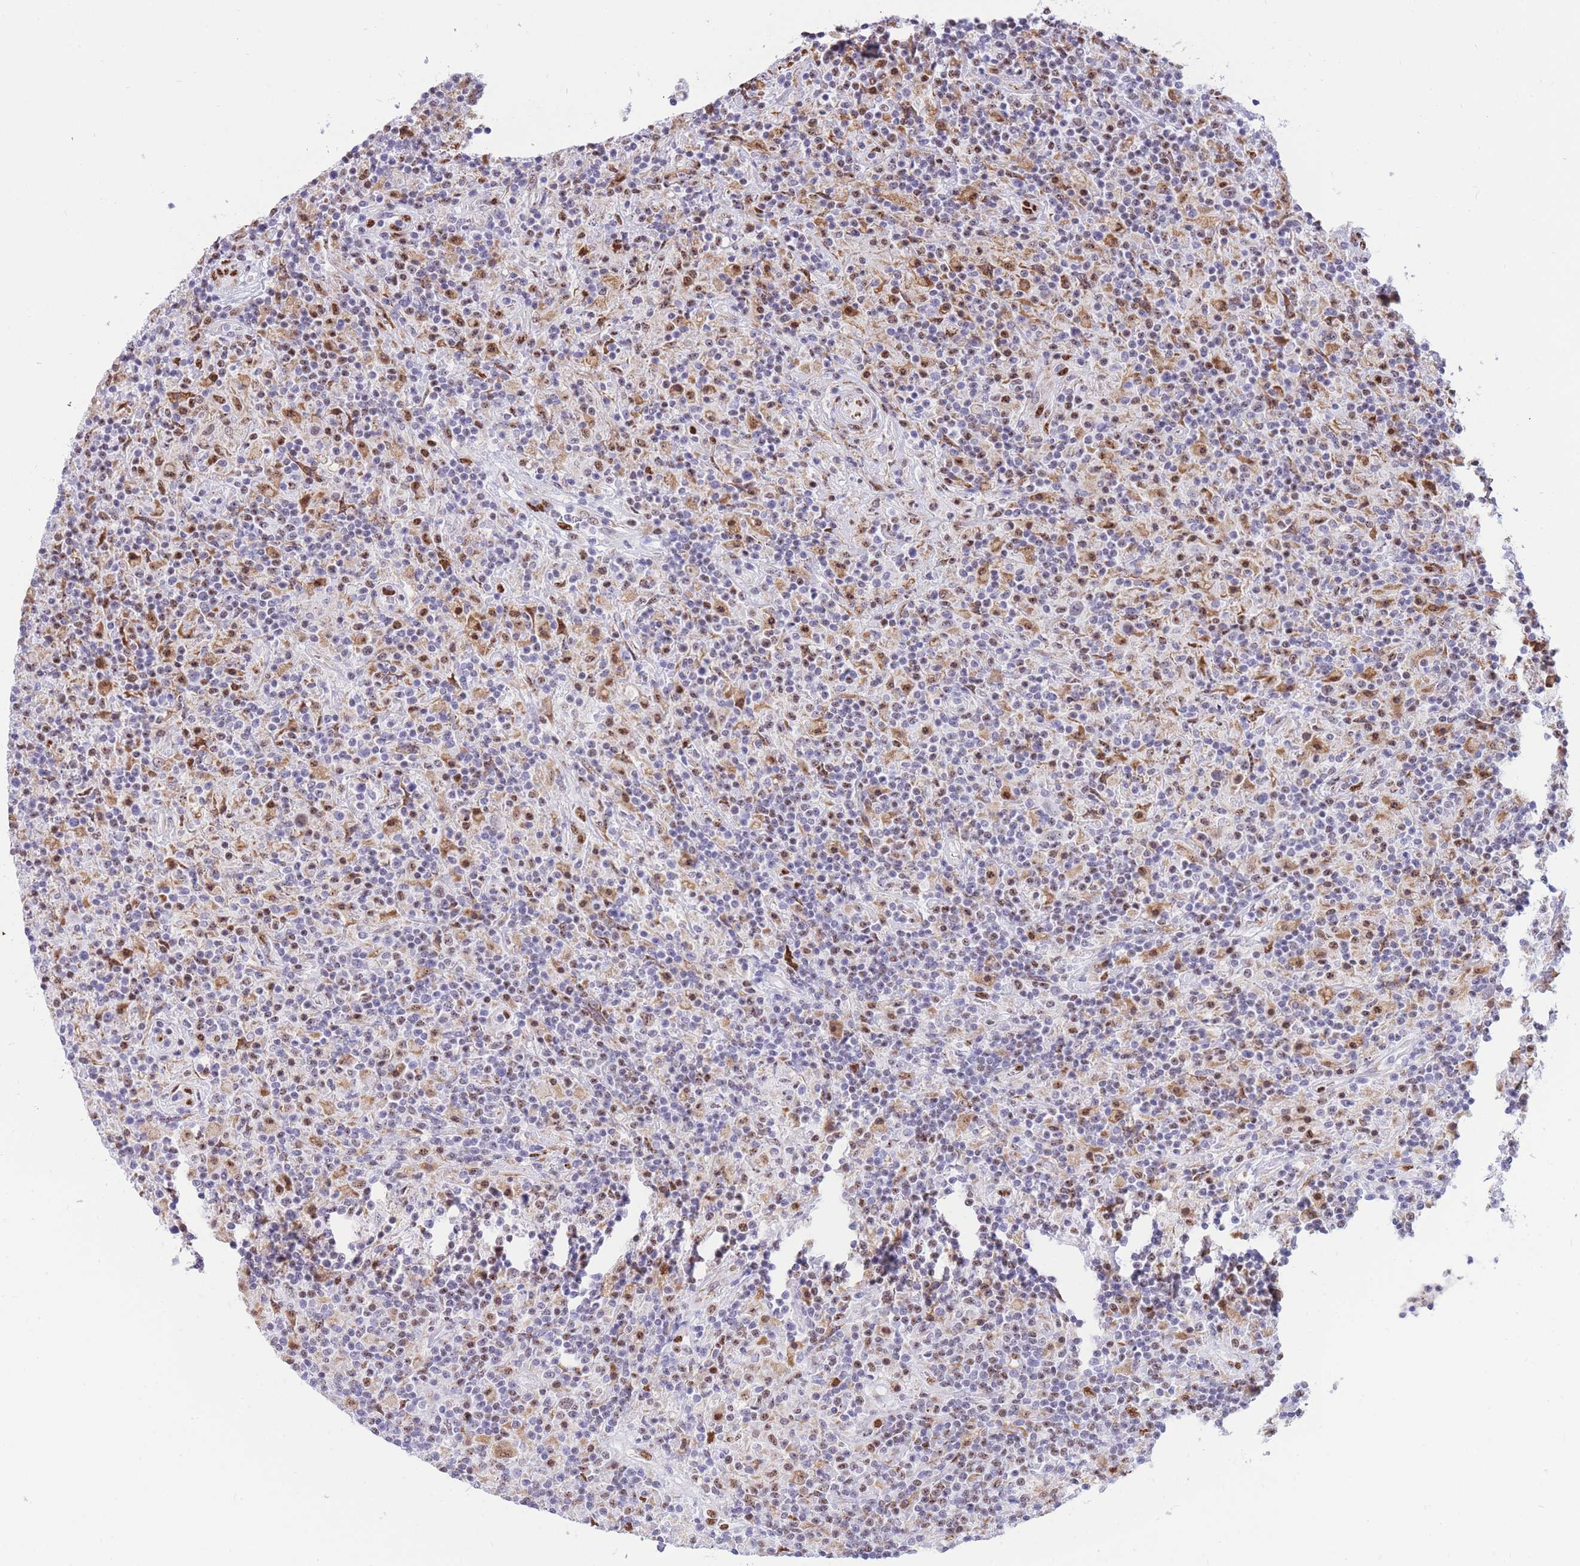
{"staining": {"intensity": "weak", "quantity": "<25%", "location": "cytoplasmic/membranous"}, "tissue": "lymphoma", "cell_type": "Tumor cells", "image_type": "cancer", "snomed": [{"axis": "morphology", "description": "Hodgkin's disease, NOS"}, {"axis": "topography", "description": "Lymph node"}], "caption": "Immunohistochemistry (IHC) of Hodgkin's disease reveals no staining in tumor cells.", "gene": "FAM153A", "patient": {"sex": "male", "age": 70}}